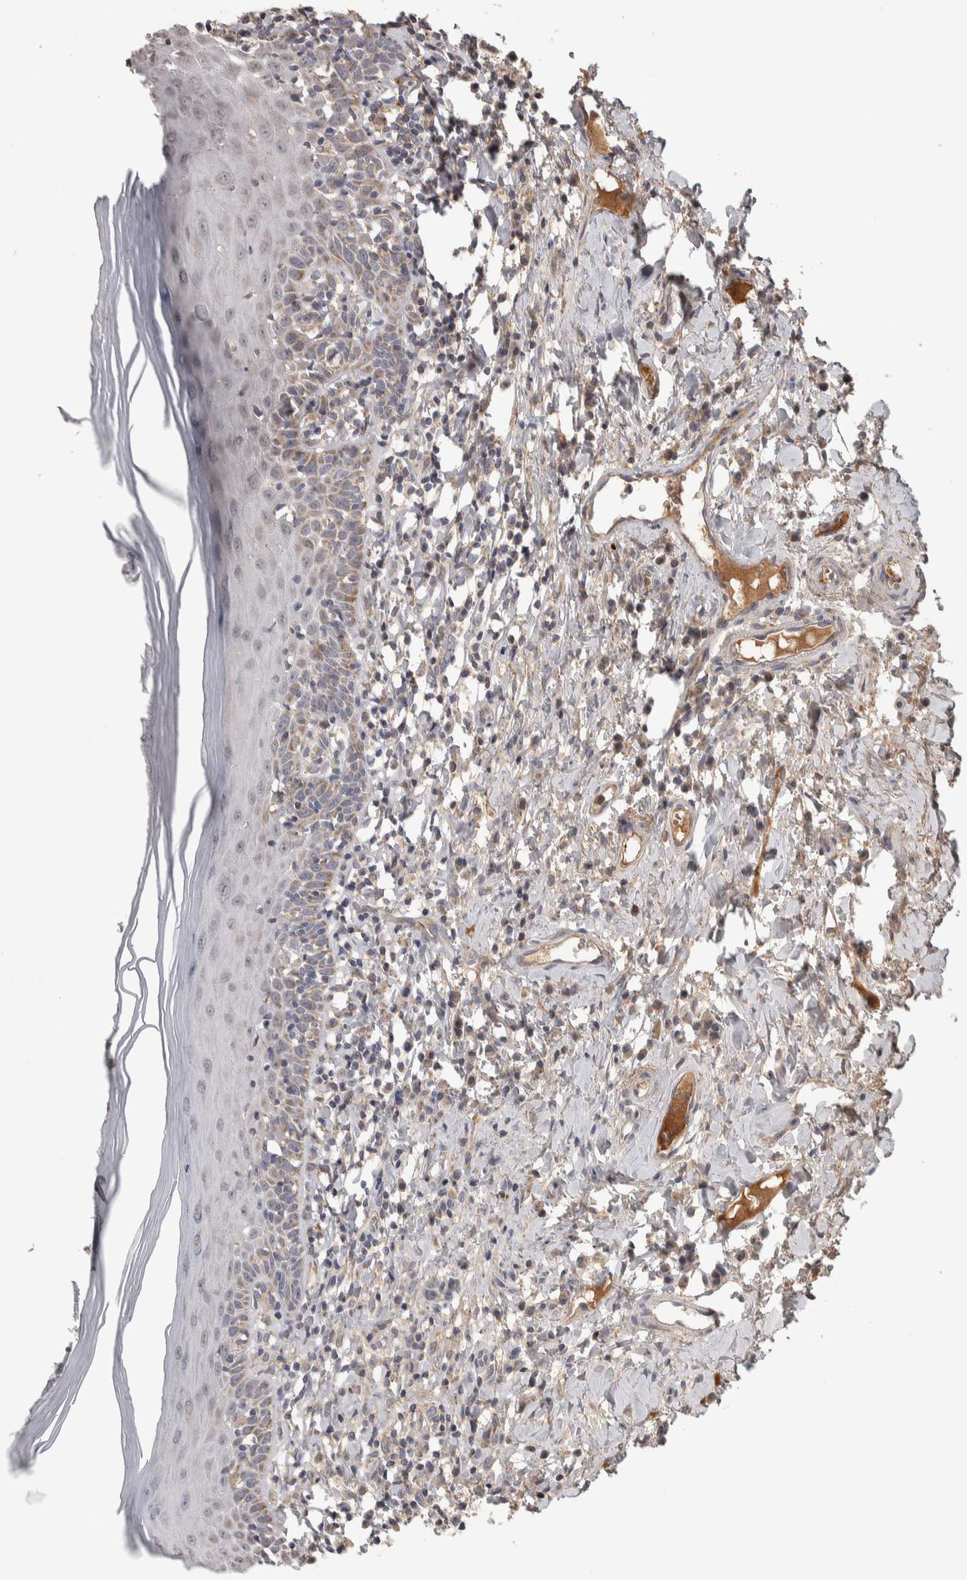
{"staining": {"intensity": "moderate", "quantity": "25%-75%", "location": "cytoplasmic/membranous"}, "tissue": "oral mucosa", "cell_type": "Squamous epithelial cells", "image_type": "normal", "snomed": [{"axis": "morphology", "description": "Normal tissue, NOS"}, {"axis": "topography", "description": "Oral tissue"}], "caption": "Normal oral mucosa was stained to show a protein in brown. There is medium levels of moderate cytoplasmic/membranous expression in about 25%-75% of squamous epithelial cells.", "gene": "SCO1", "patient": {"sex": "male", "age": 82}}